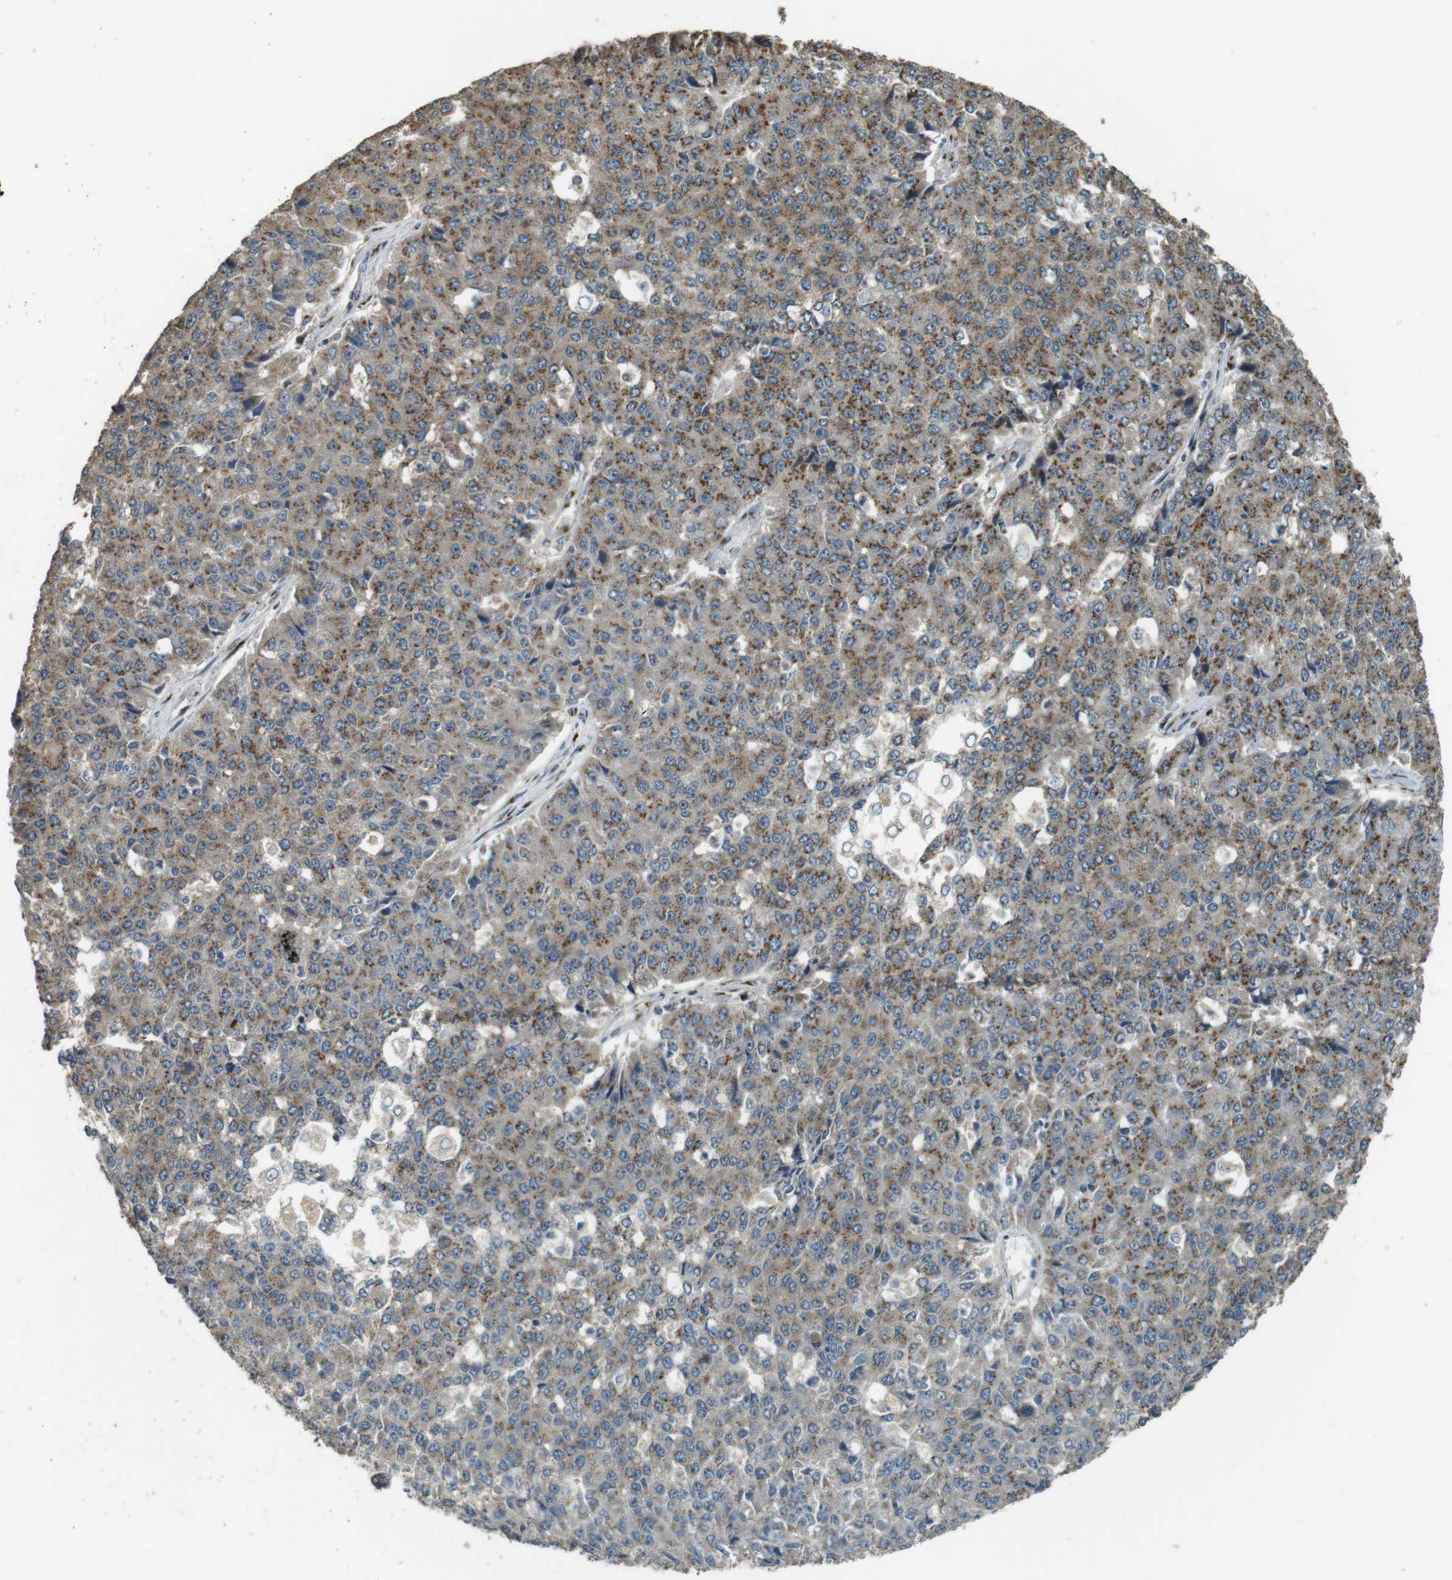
{"staining": {"intensity": "moderate", "quantity": "25%-75%", "location": "cytoplasmic/membranous"}, "tissue": "pancreatic cancer", "cell_type": "Tumor cells", "image_type": "cancer", "snomed": [{"axis": "morphology", "description": "Adenocarcinoma, NOS"}, {"axis": "topography", "description": "Pancreas"}], "caption": "Immunohistochemistry of human pancreatic cancer (adenocarcinoma) reveals medium levels of moderate cytoplasmic/membranous staining in approximately 25%-75% of tumor cells.", "gene": "TMEM115", "patient": {"sex": "male", "age": 50}}